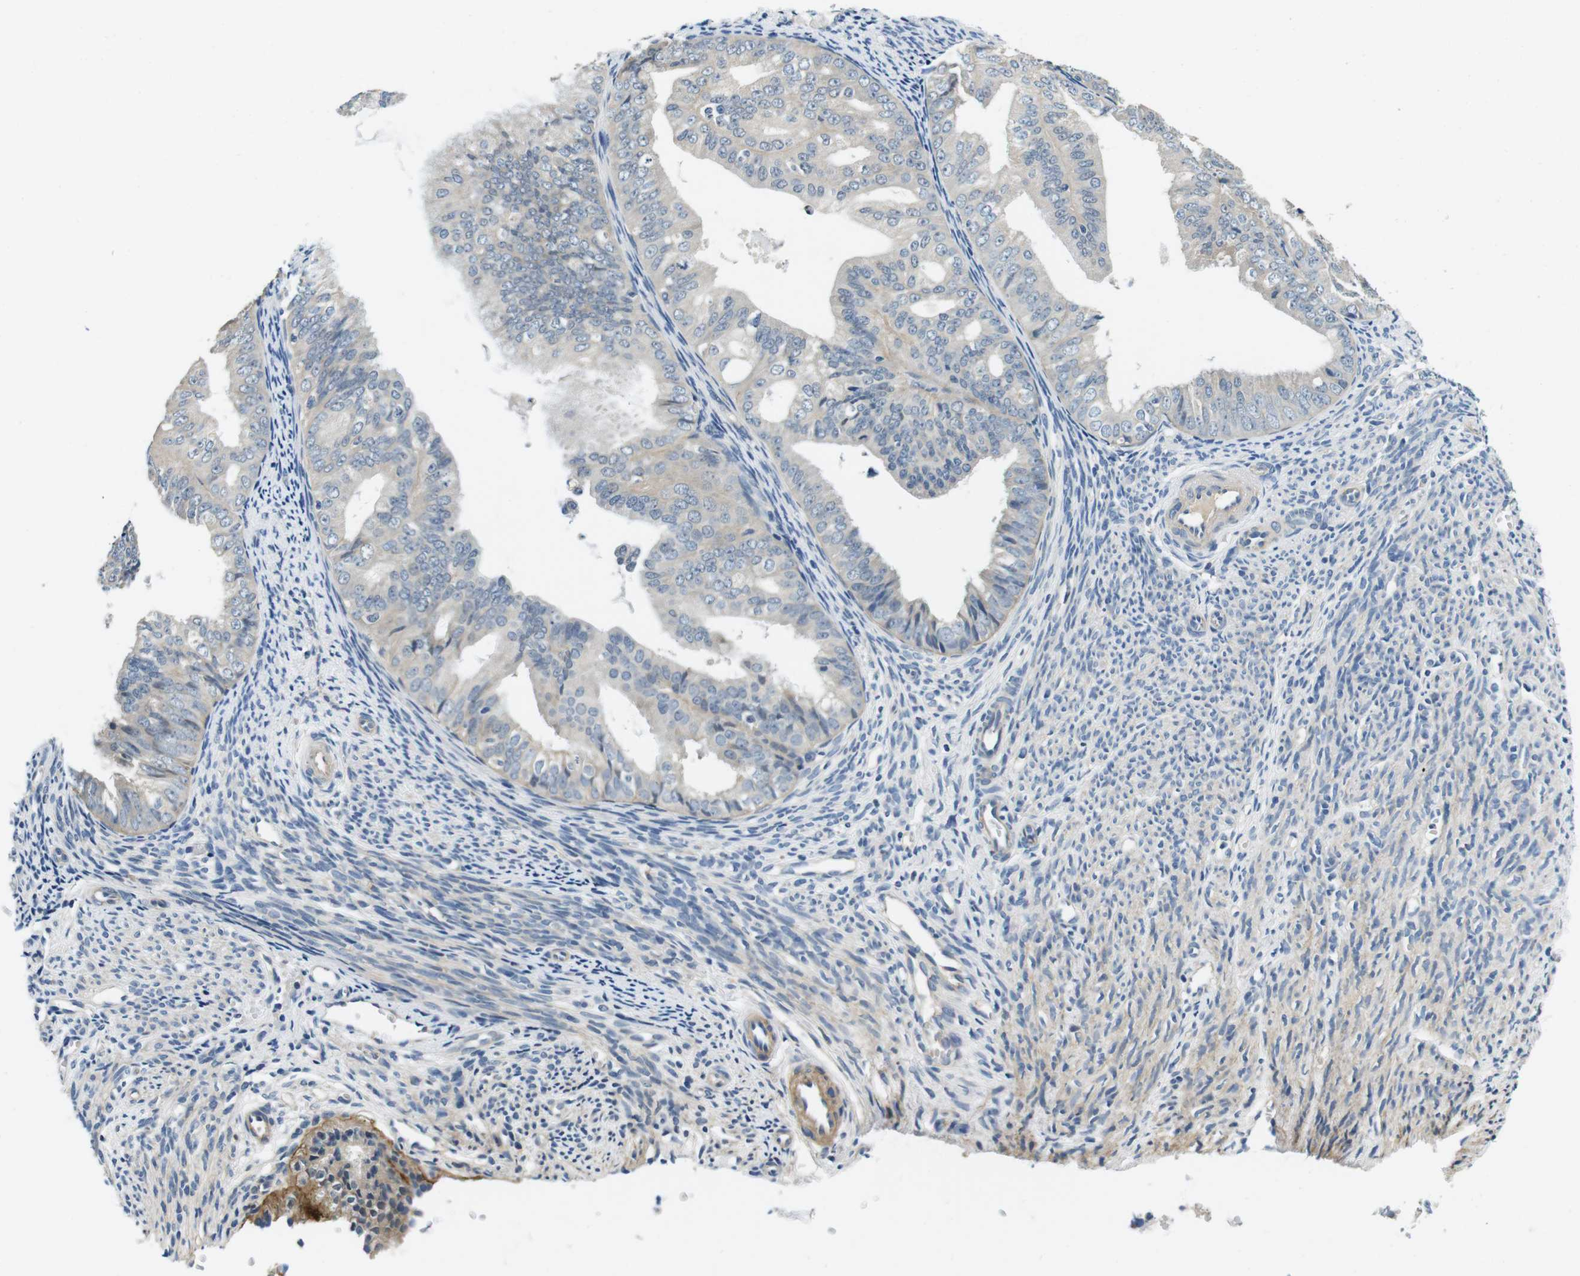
{"staining": {"intensity": "weak", "quantity": "<25%", "location": "cytoplasmic/membranous"}, "tissue": "endometrial cancer", "cell_type": "Tumor cells", "image_type": "cancer", "snomed": [{"axis": "morphology", "description": "Adenocarcinoma, NOS"}, {"axis": "topography", "description": "Endometrium"}], "caption": "The immunohistochemistry (IHC) photomicrograph has no significant positivity in tumor cells of adenocarcinoma (endometrial) tissue. (DAB immunohistochemistry (IHC), high magnification).", "gene": "DTNA", "patient": {"sex": "female", "age": 63}}